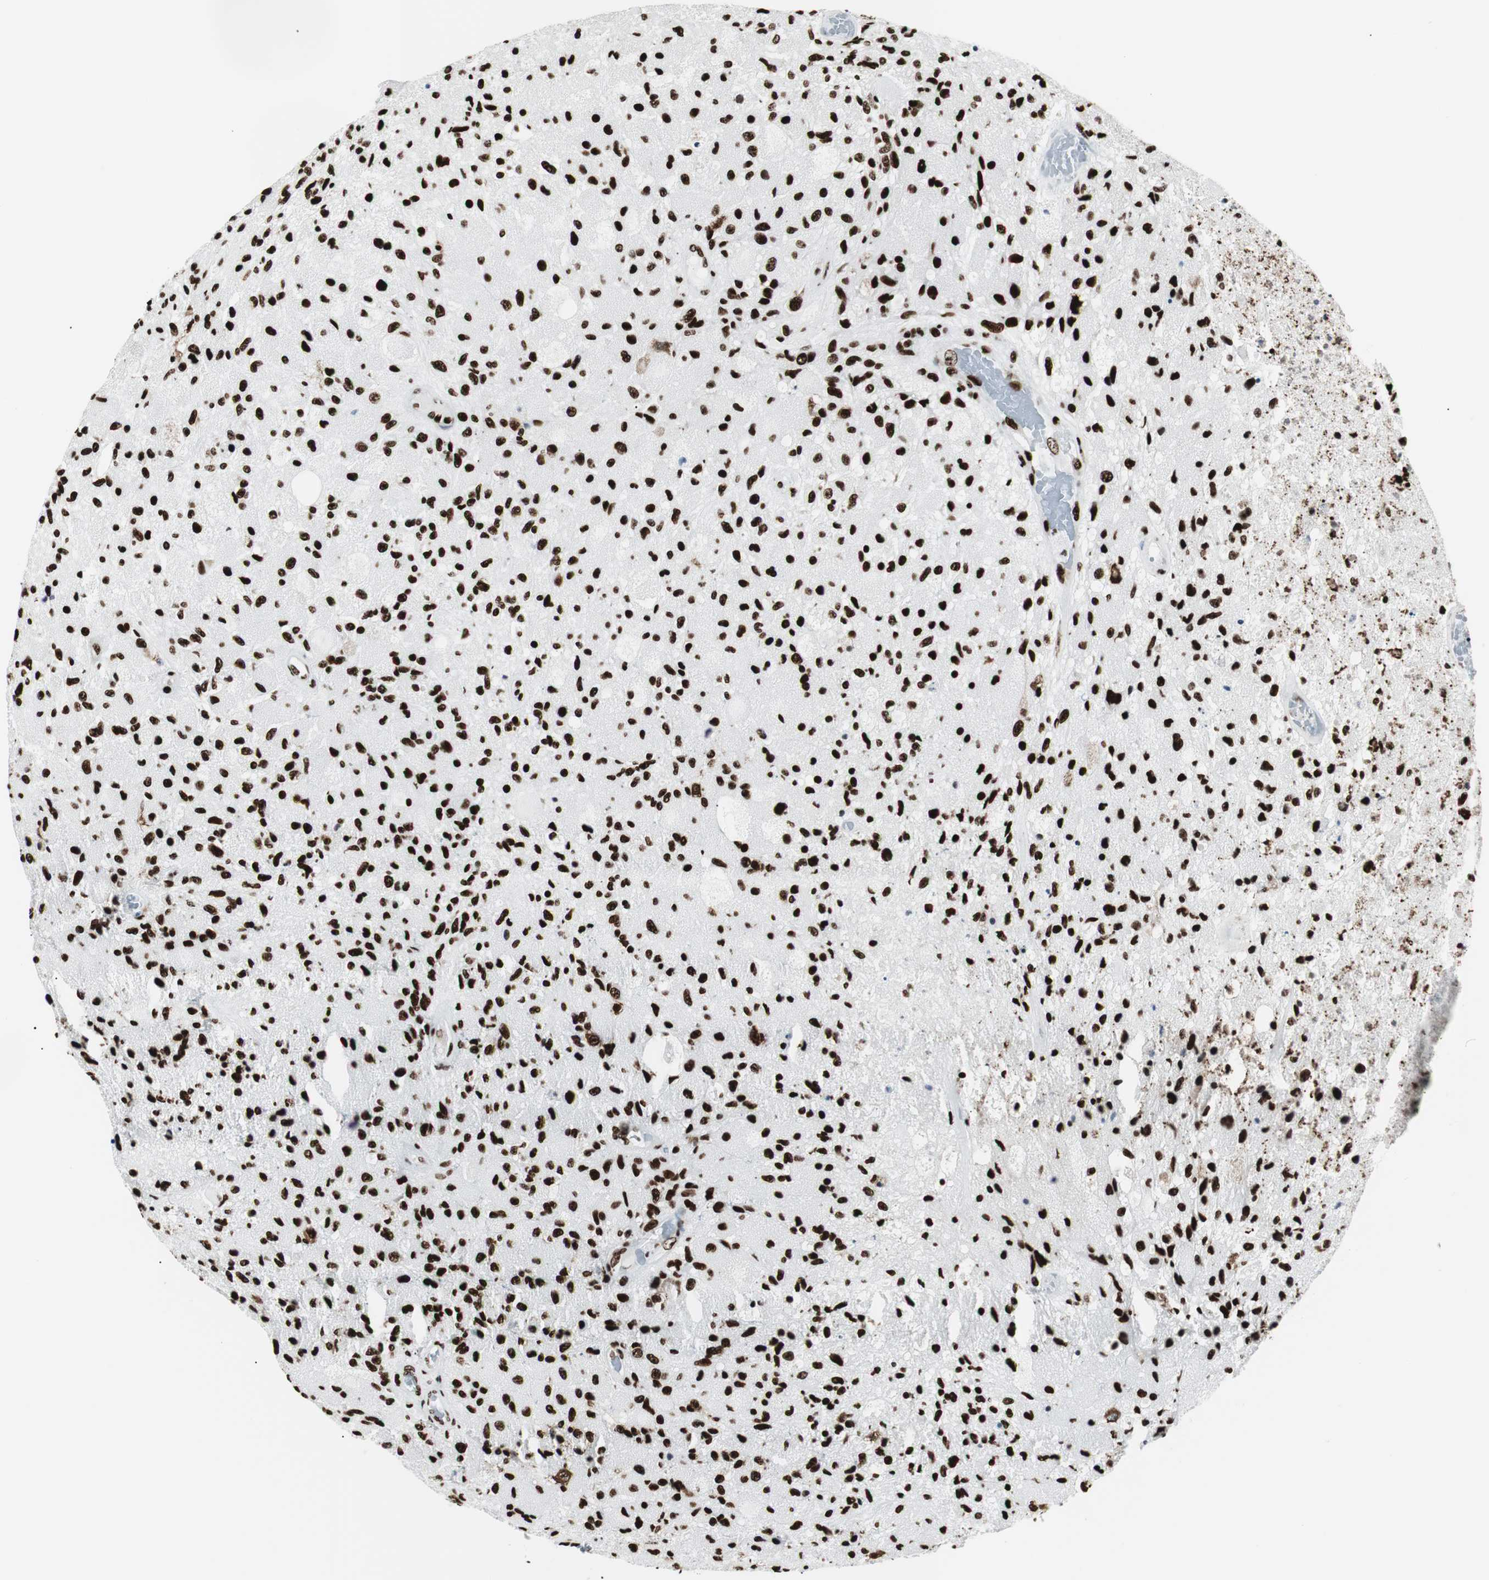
{"staining": {"intensity": "strong", "quantity": ">75%", "location": "nuclear"}, "tissue": "glioma", "cell_type": "Tumor cells", "image_type": "cancer", "snomed": [{"axis": "morphology", "description": "Normal tissue, NOS"}, {"axis": "morphology", "description": "Glioma, malignant, High grade"}, {"axis": "topography", "description": "Cerebral cortex"}], "caption": "Strong nuclear protein positivity is seen in about >75% of tumor cells in malignant glioma (high-grade).", "gene": "NCL", "patient": {"sex": "male", "age": 77}}